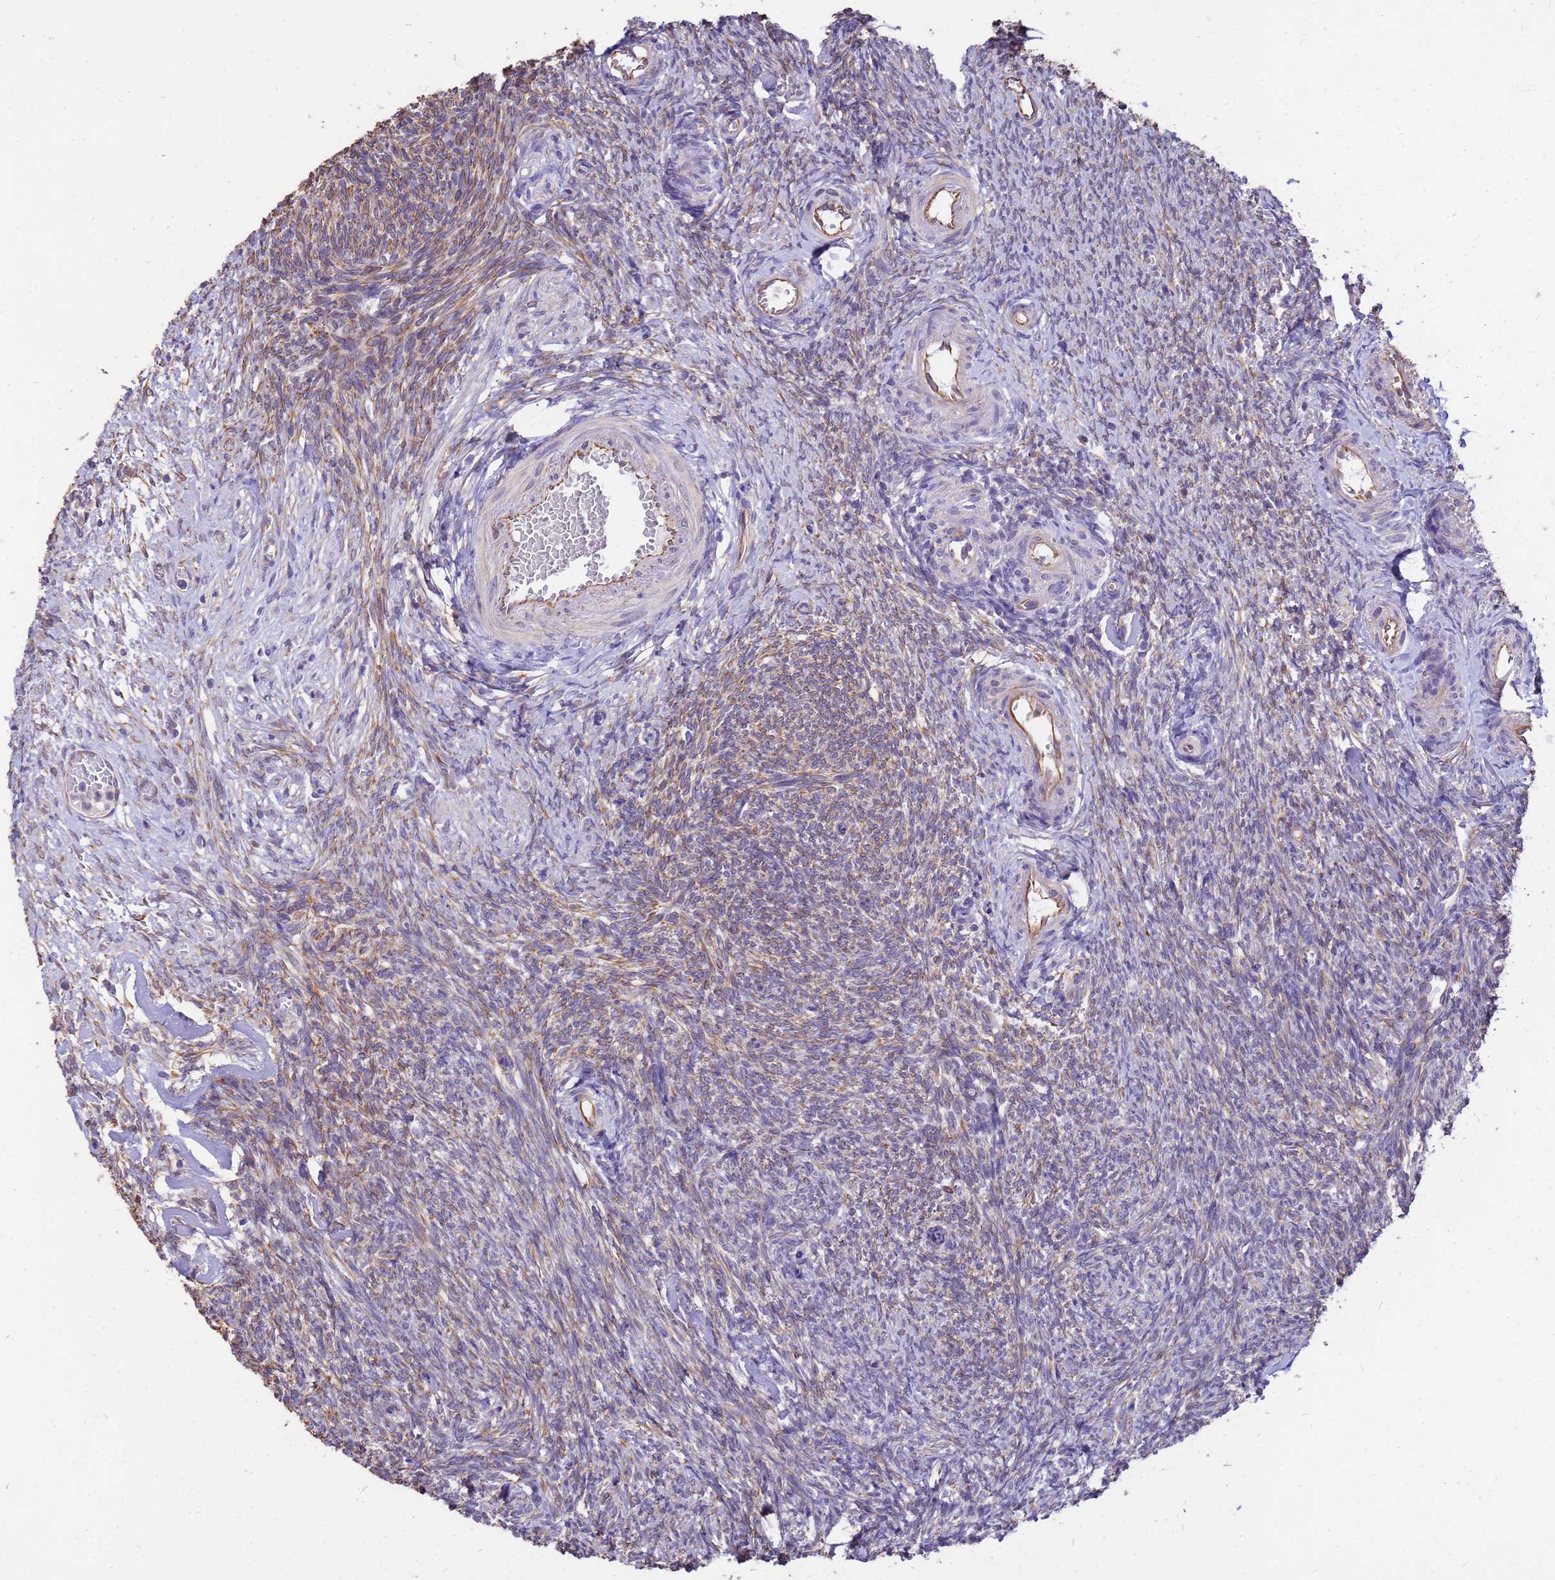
{"staining": {"intensity": "negative", "quantity": "none", "location": "none"}, "tissue": "ovary", "cell_type": "Follicle cells", "image_type": "normal", "snomed": [{"axis": "morphology", "description": "Normal tissue, NOS"}, {"axis": "topography", "description": "Ovary"}], "caption": "This is a micrograph of IHC staining of benign ovary, which shows no expression in follicle cells.", "gene": "TCEAL3", "patient": {"sex": "female", "age": 44}}